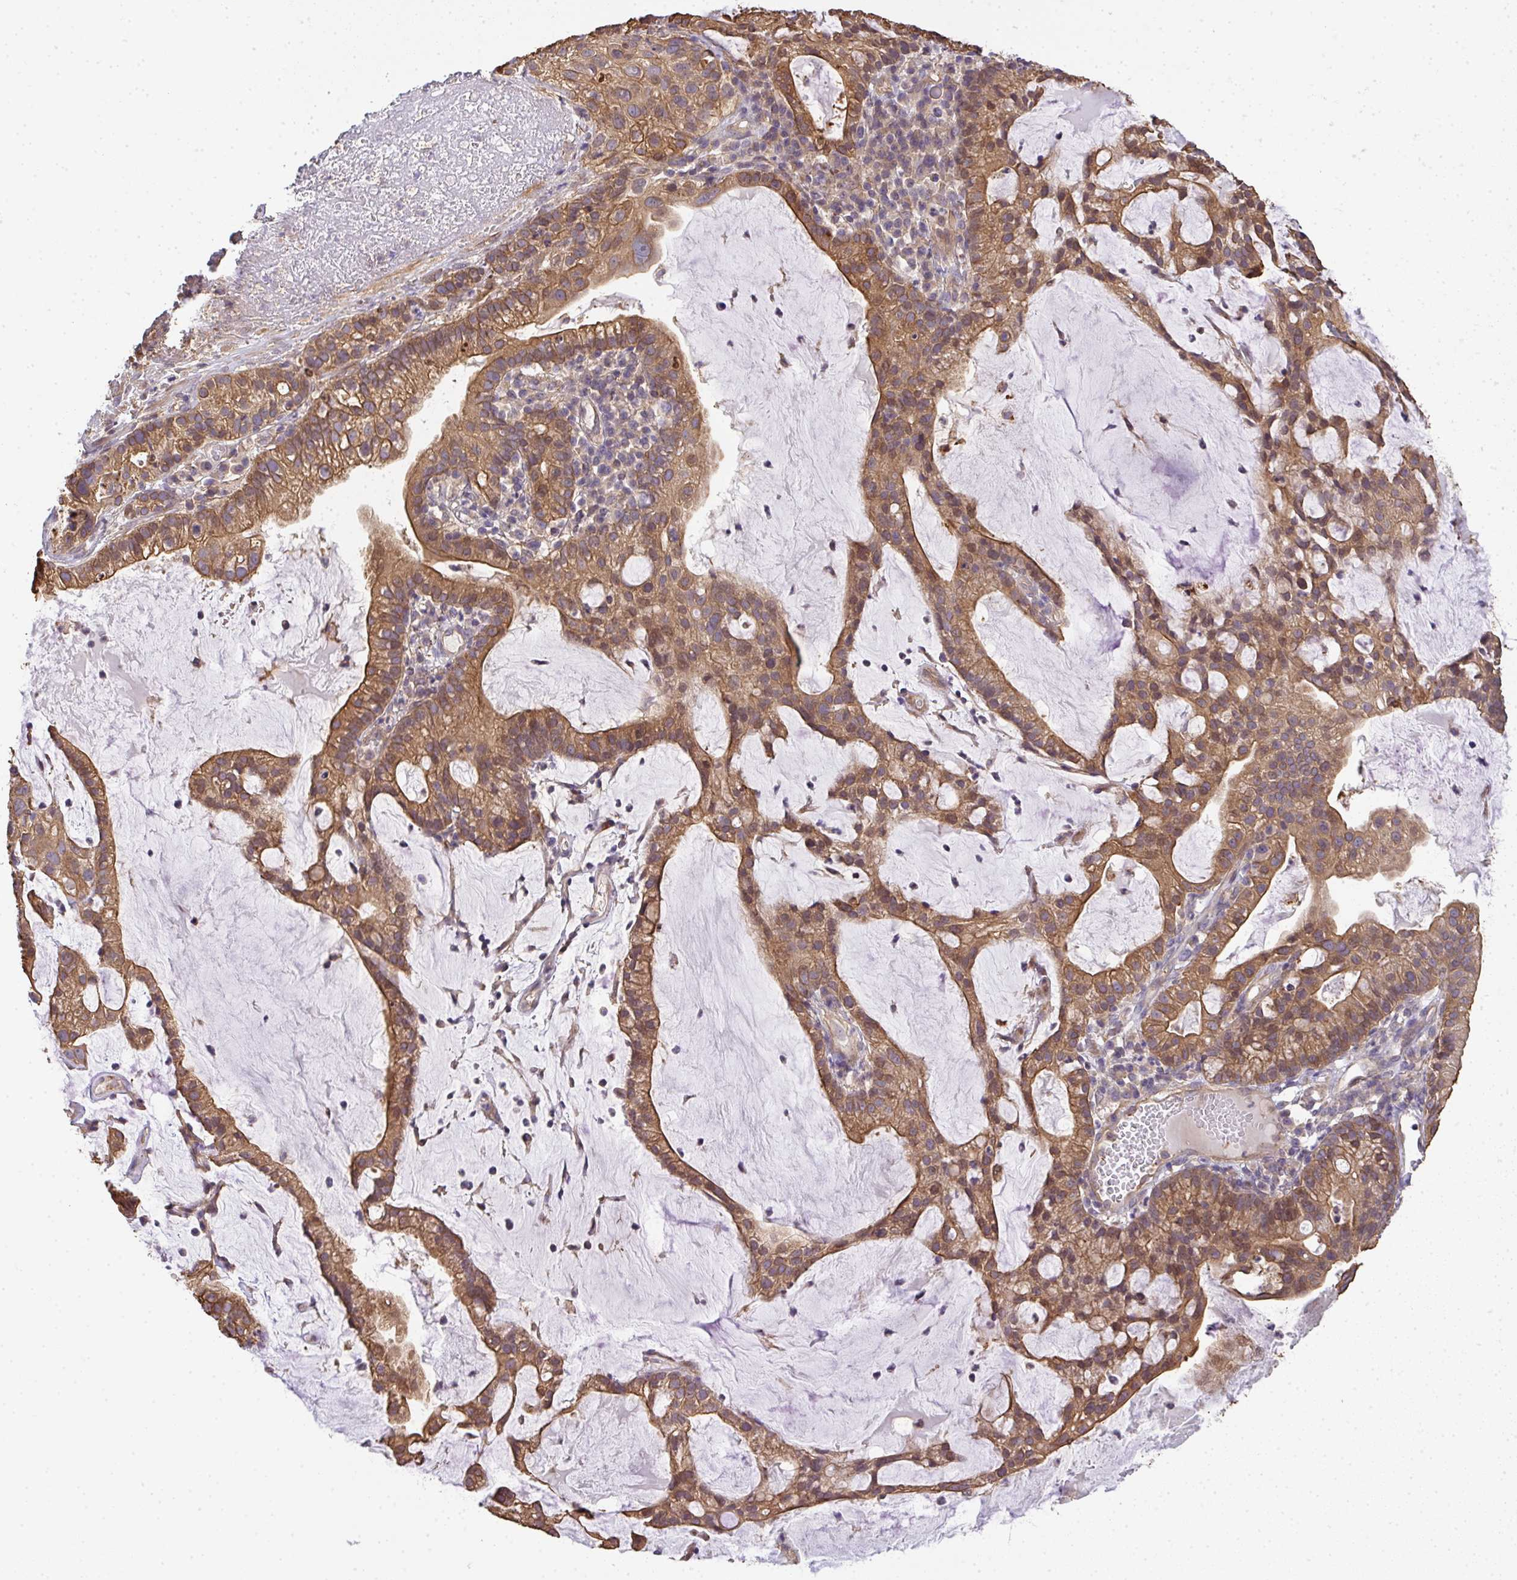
{"staining": {"intensity": "moderate", "quantity": ">75%", "location": "cytoplasmic/membranous"}, "tissue": "cervical cancer", "cell_type": "Tumor cells", "image_type": "cancer", "snomed": [{"axis": "morphology", "description": "Adenocarcinoma, NOS"}, {"axis": "topography", "description": "Cervix"}], "caption": "A micrograph of human cervical cancer (adenocarcinoma) stained for a protein exhibits moderate cytoplasmic/membranous brown staining in tumor cells. The staining is performed using DAB brown chromogen to label protein expression. The nuclei are counter-stained blue using hematoxylin.", "gene": "EEF1AKMT1", "patient": {"sex": "female", "age": 41}}